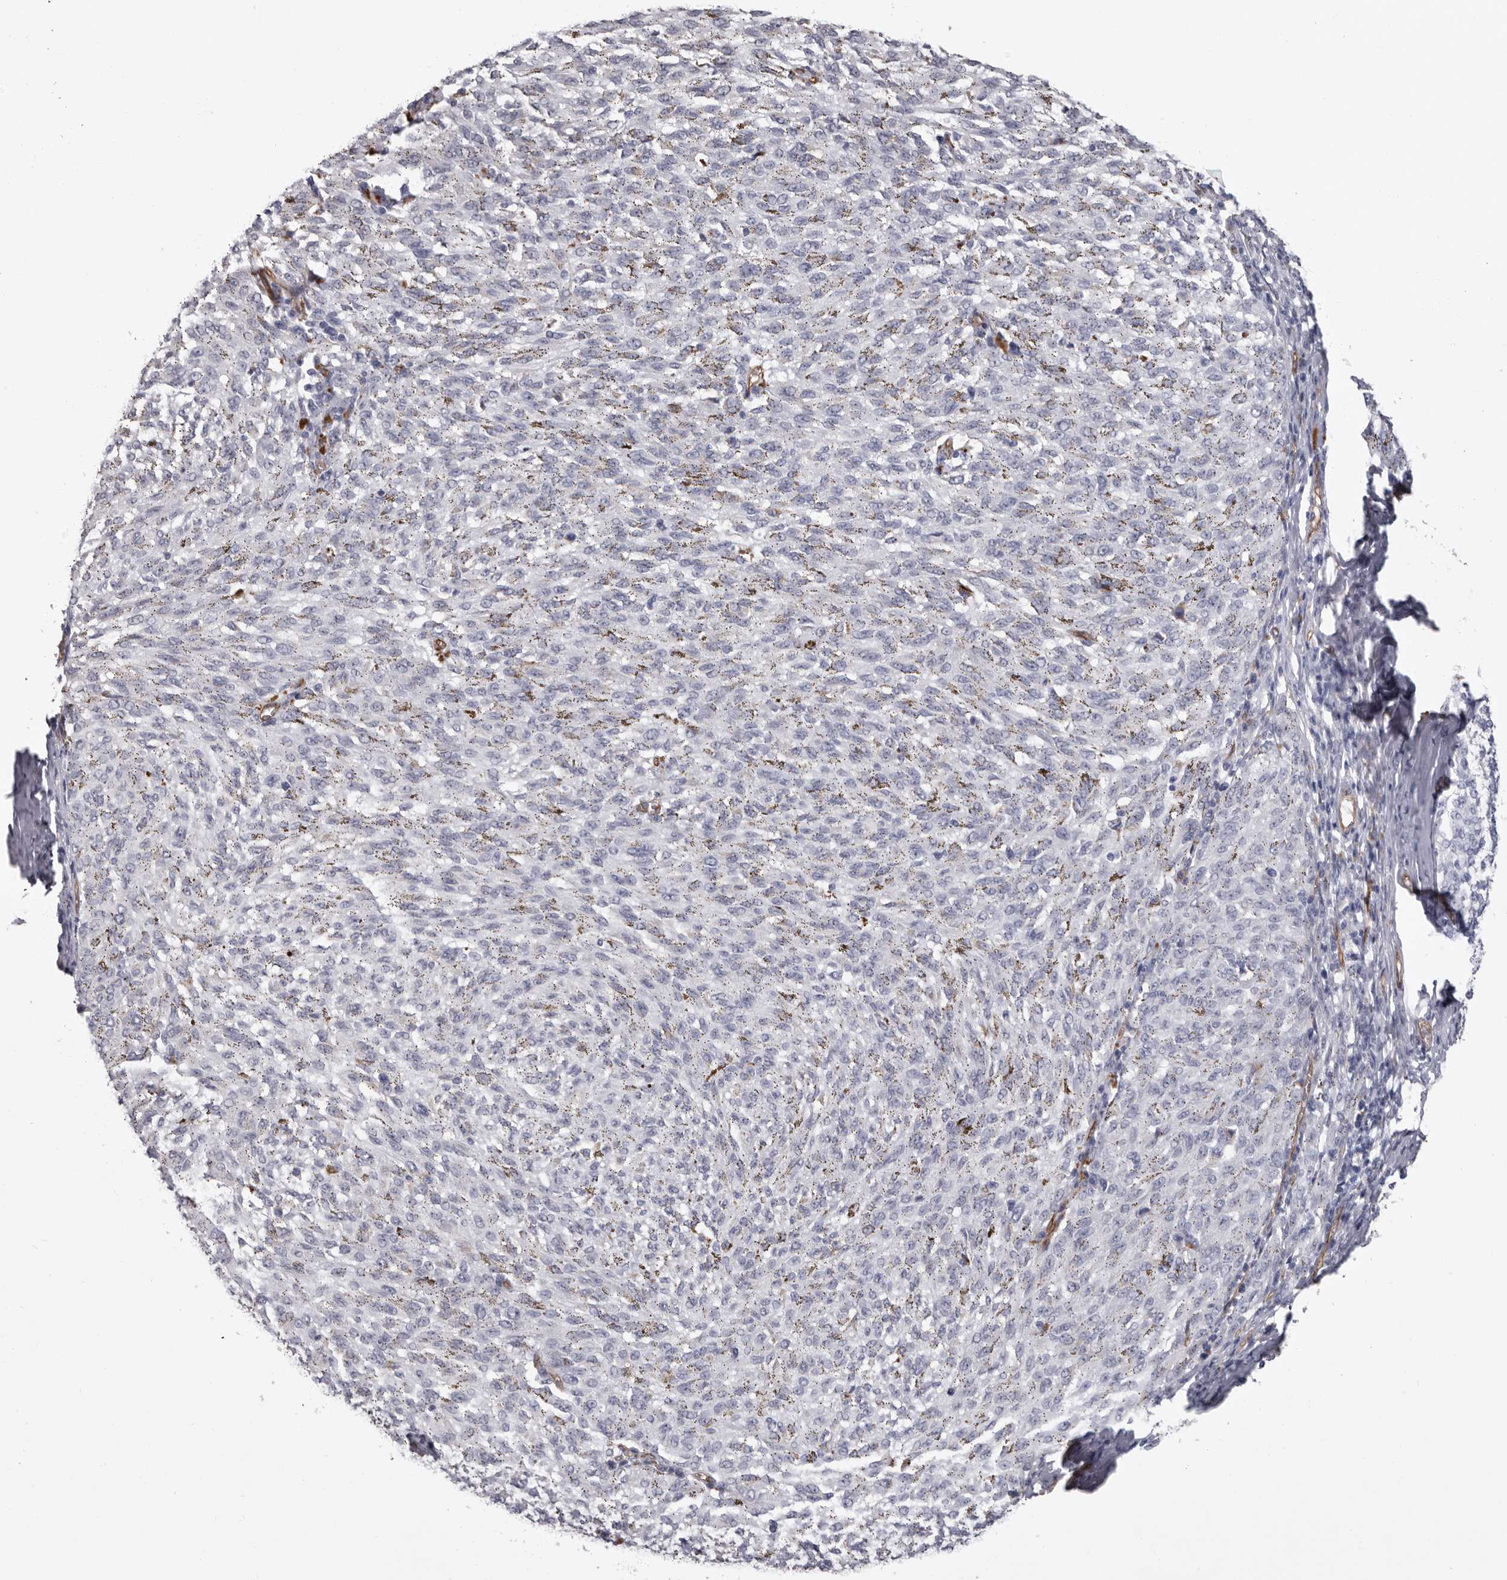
{"staining": {"intensity": "negative", "quantity": "none", "location": "none"}, "tissue": "melanoma", "cell_type": "Tumor cells", "image_type": "cancer", "snomed": [{"axis": "morphology", "description": "Malignant melanoma, NOS"}, {"axis": "topography", "description": "Skin"}], "caption": "Micrograph shows no significant protein expression in tumor cells of malignant melanoma.", "gene": "ADGRL4", "patient": {"sex": "female", "age": 72}}